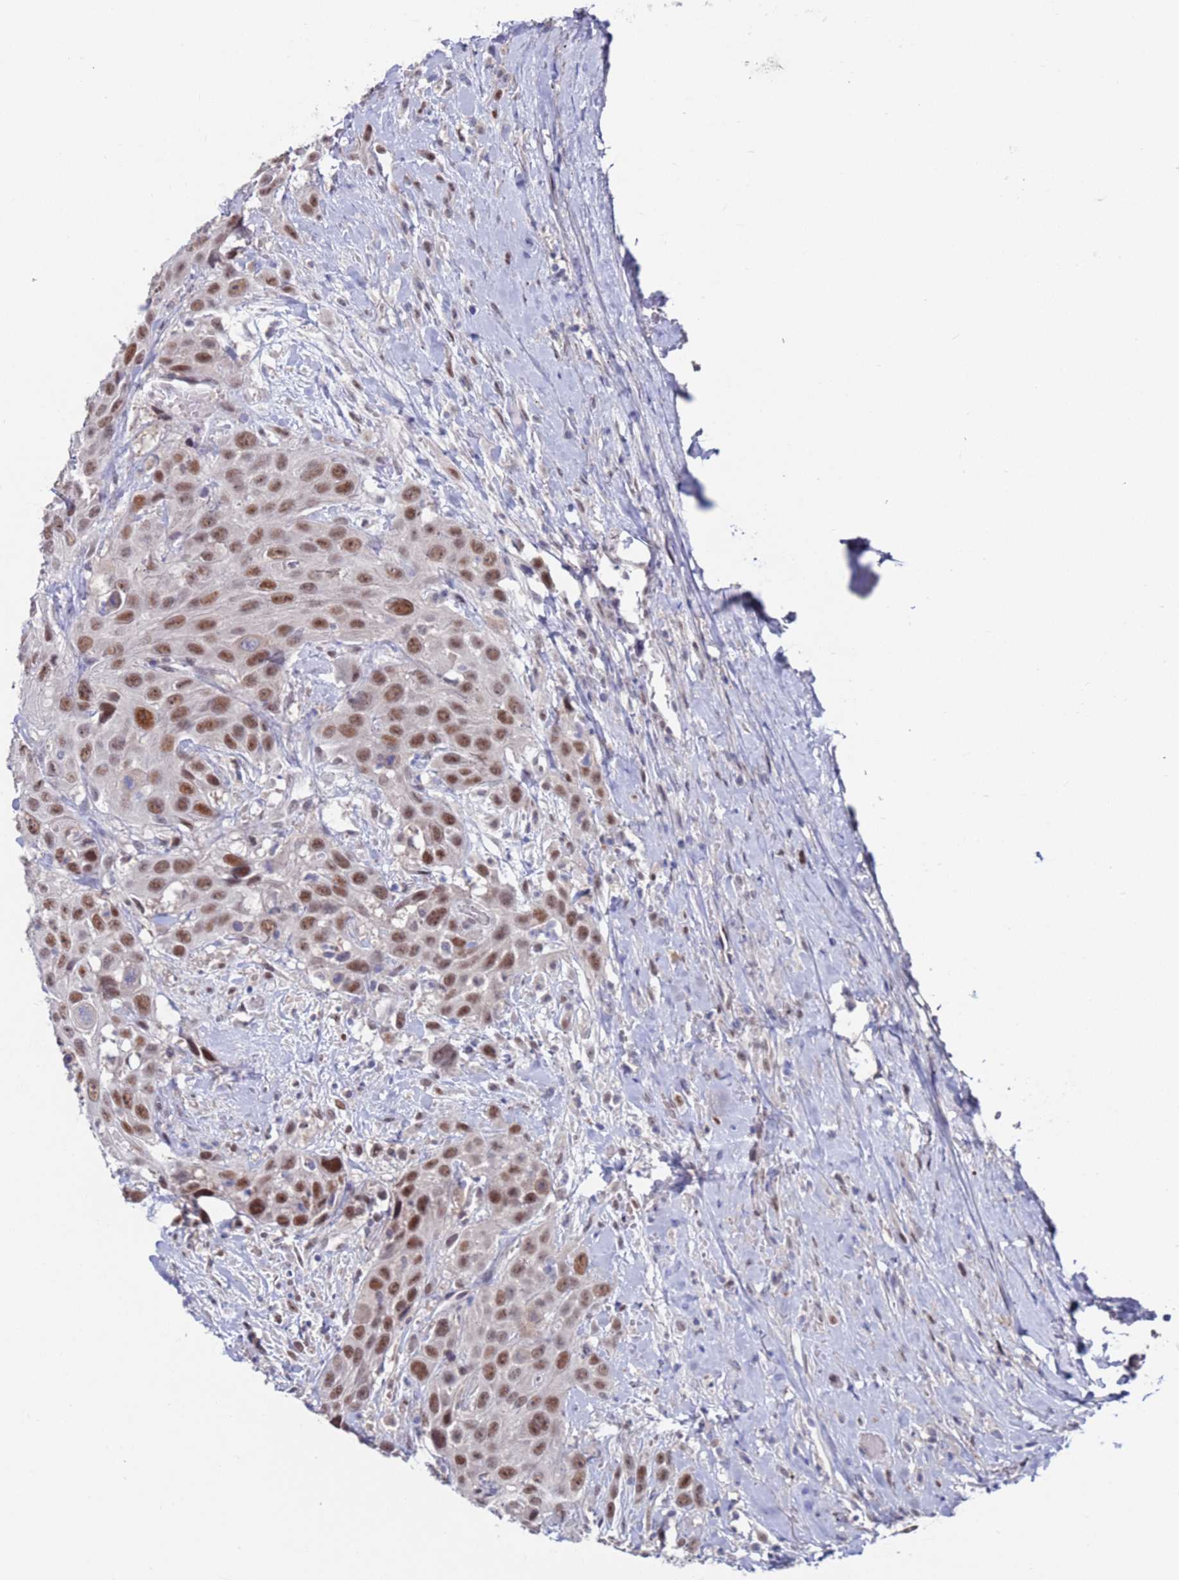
{"staining": {"intensity": "moderate", "quantity": ">75%", "location": "nuclear"}, "tissue": "head and neck cancer", "cell_type": "Tumor cells", "image_type": "cancer", "snomed": [{"axis": "morphology", "description": "Squamous cell carcinoma, NOS"}, {"axis": "topography", "description": "Head-Neck"}], "caption": "Protein expression analysis of squamous cell carcinoma (head and neck) reveals moderate nuclear expression in about >75% of tumor cells.", "gene": "FBXO27", "patient": {"sex": "male", "age": 81}}